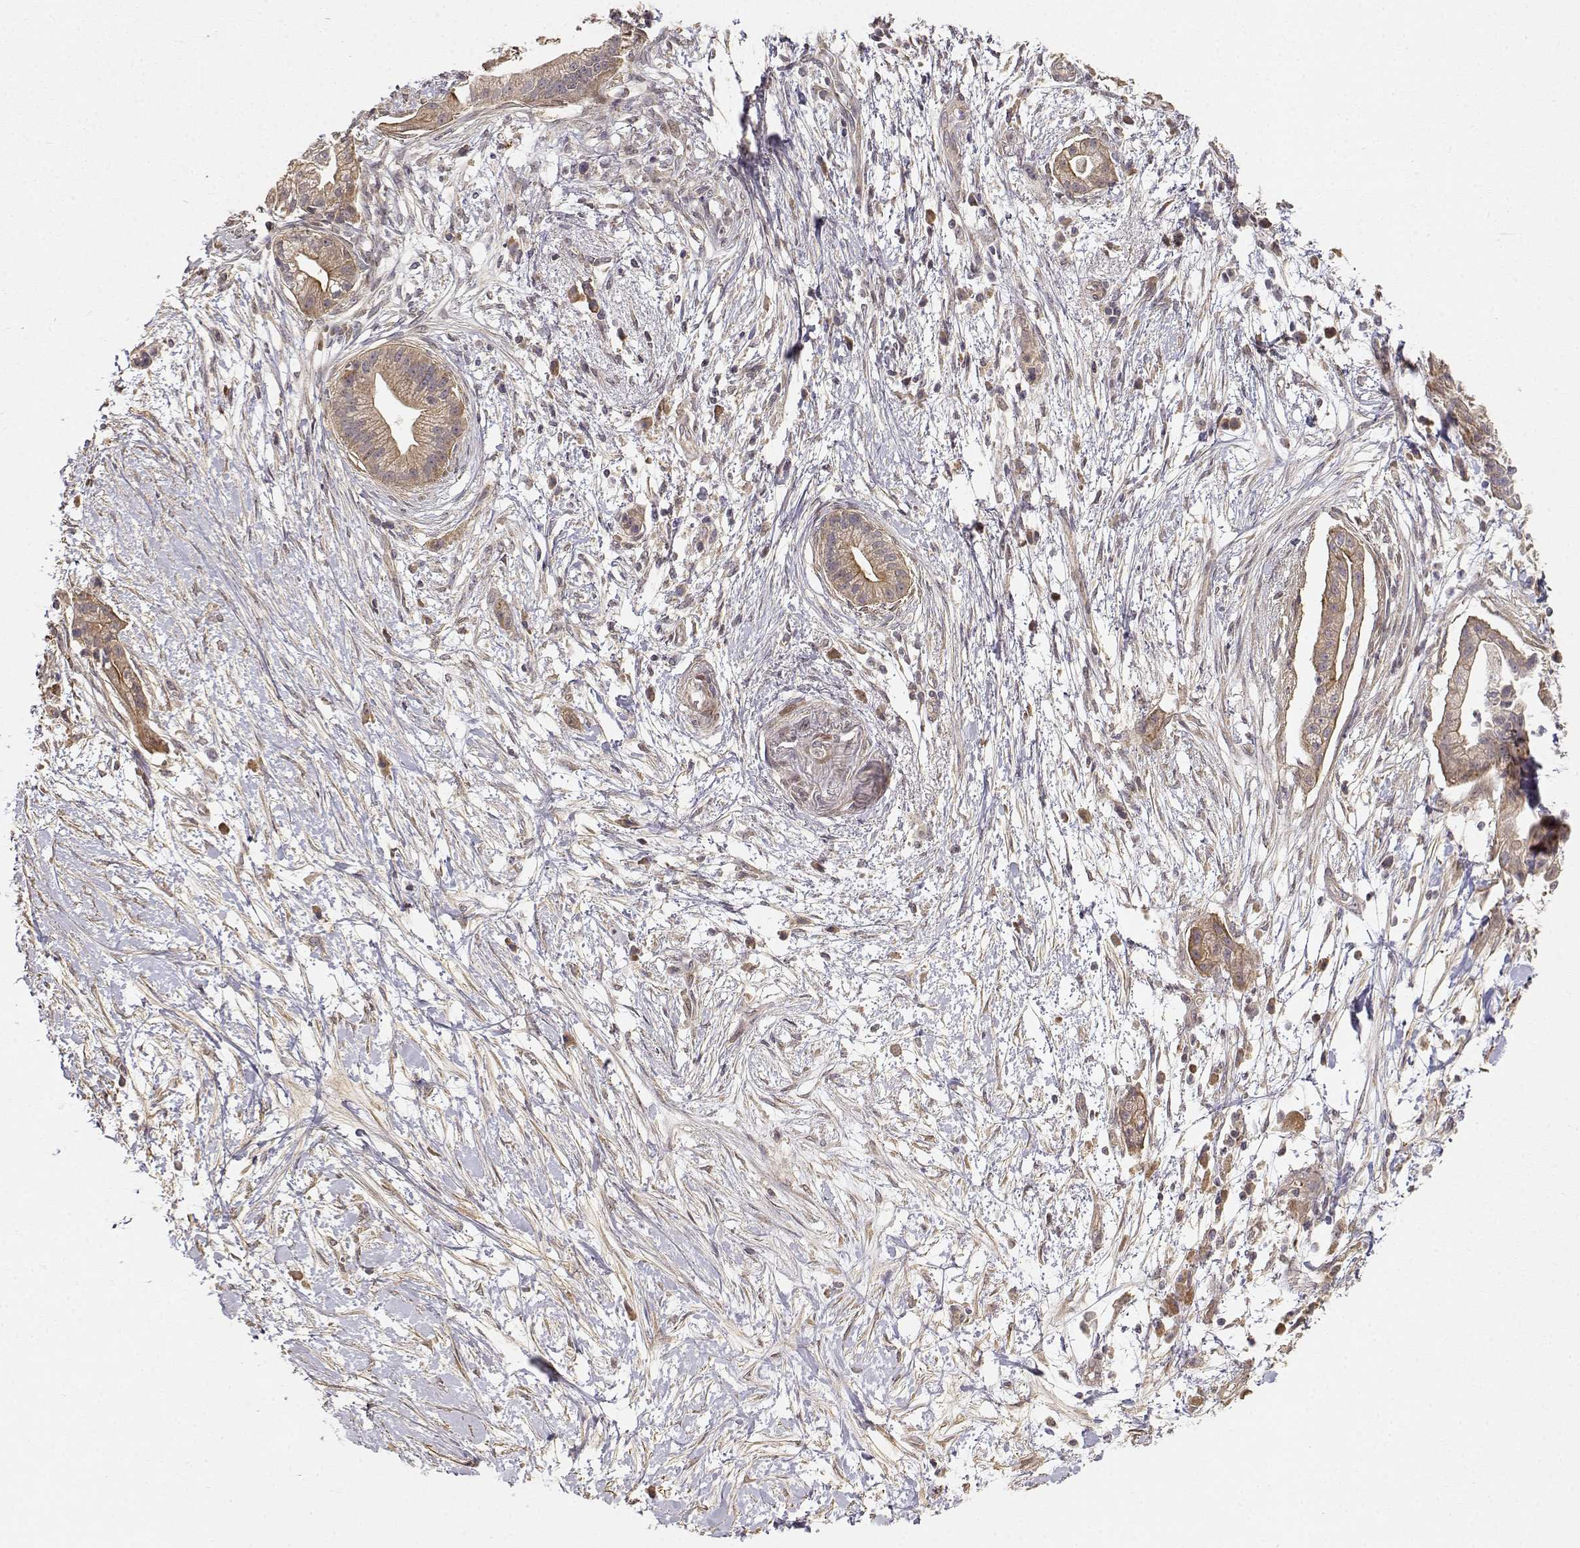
{"staining": {"intensity": "weak", "quantity": ">75%", "location": "cytoplasmic/membranous"}, "tissue": "pancreatic cancer", "cell_type": "Tumor cells", "image_type": "cancer", "snomed": [{"axis": "morphology", "description": "Normal tissue, NOS"}, {"axis": "morphology", "description": "Adenocarcinoma, NOS"}, {"axis": "topography", "description": "Lymph node"}, {"axis": "topography", "description": "Pancreas"}], "caption": "Protein expression analysis of pancreatic cancer displays weak cytoplasmic/membranous staining in about >75% of tumor cells. The staining is performed using DAB (3,3'-diaminobenzidine) brown chromogen to label protein expression. The nuclei are counter-stained blue using hematoxylin.", "gene": "PICK1", "patient": {"sex": "female", "age": 58}}